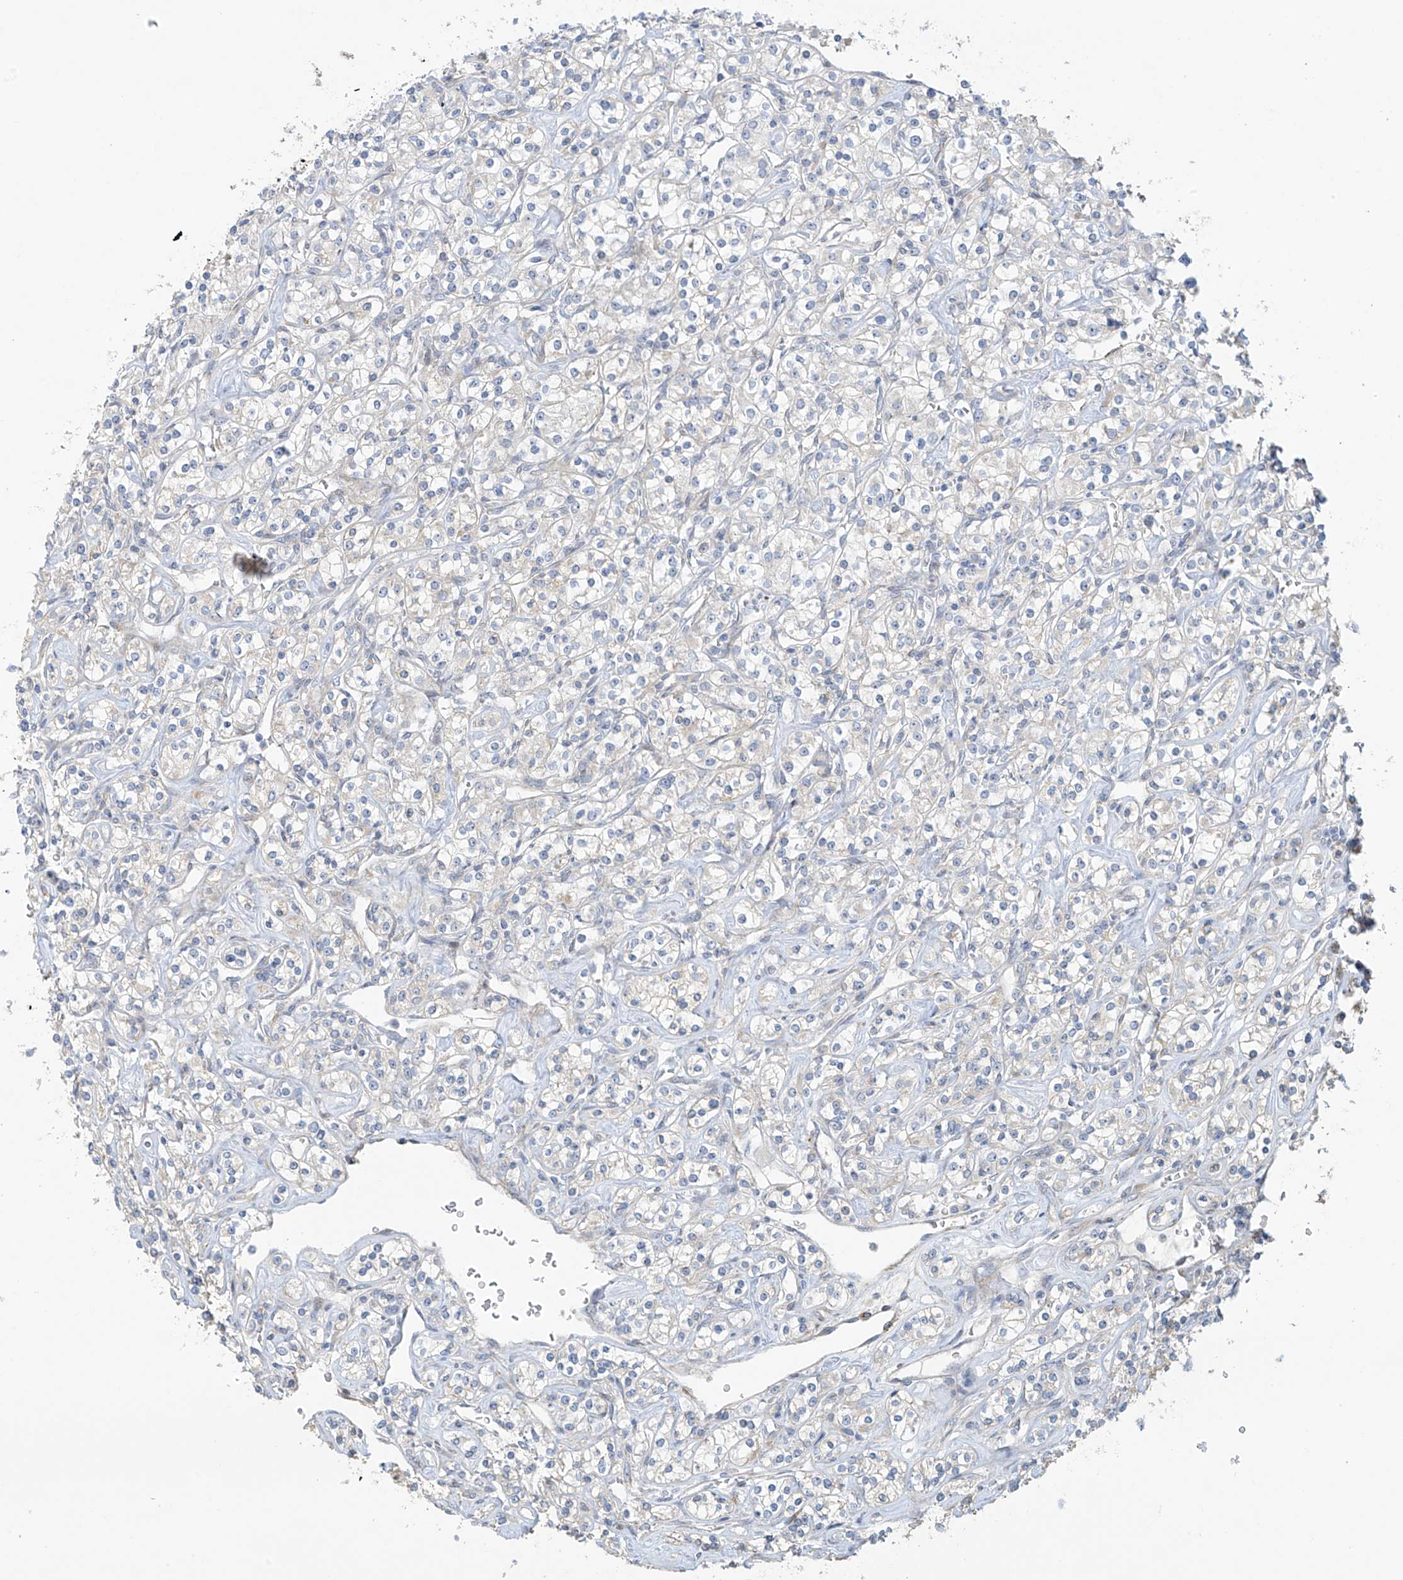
{"staining": {"intensity": "negative", "quantity": "none", "location": "none"}, "tissue": "renal cancer", "cell_type": "Tumor cells", "image_type": "cancer", "snomed": [{"axis": "morphology", "description": "Adenocarcinoma, NOS"}, {"axis": "topography", "description": "Kidney"}], "caption": "This is an immunohistochemistry (IHC) image of renal adenocarcinoma. There is no positivity in tumor cells.", "gene": "ZNF641", "patient": {"sex": "male", "age": 77}}